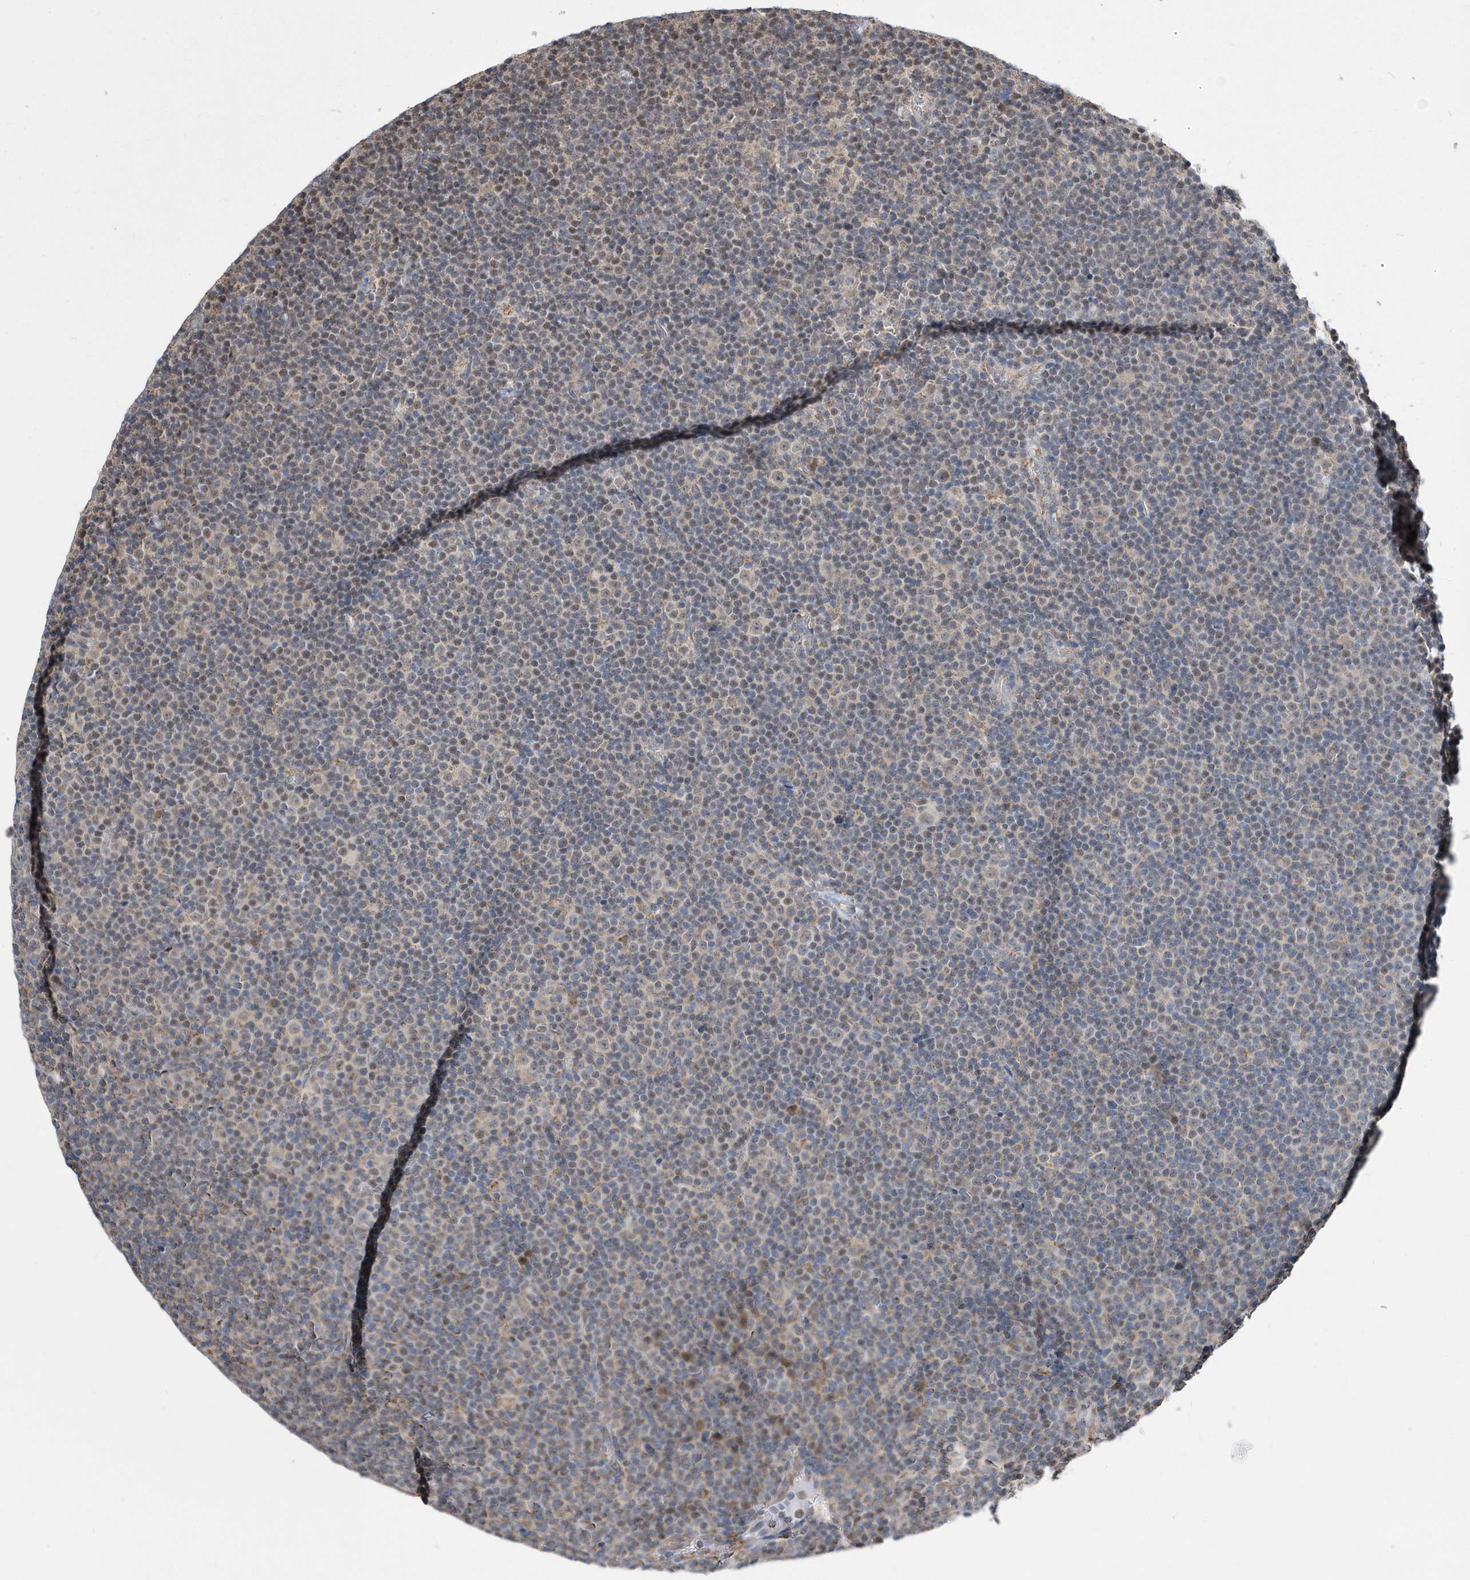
{"staining": {"intensity": "weak", "quantity": "25%-75%", "location": "cytoplasmic/membranous"}, "tissue": "lymphoma", "cell_type": "Tumor cells", "image_type": "cancer", "snomed": [{"axis": "morphology", "description": "Malignant lymphoma, non-Hodgkin's type, Low grade"}, {"axis": "topography", "description": "Lymph node"}], "caption": "This photomicrograph shows immunohistochemistry (IHC) staining of human malignant lymphoma, non-Hodgkin's type (low-grade), with low weak cytoplasmic/membranous expression in about 25%-75% of tumor cells.", "gene": "SPATA5", "patient": {"sex": "female", "age": 67}}